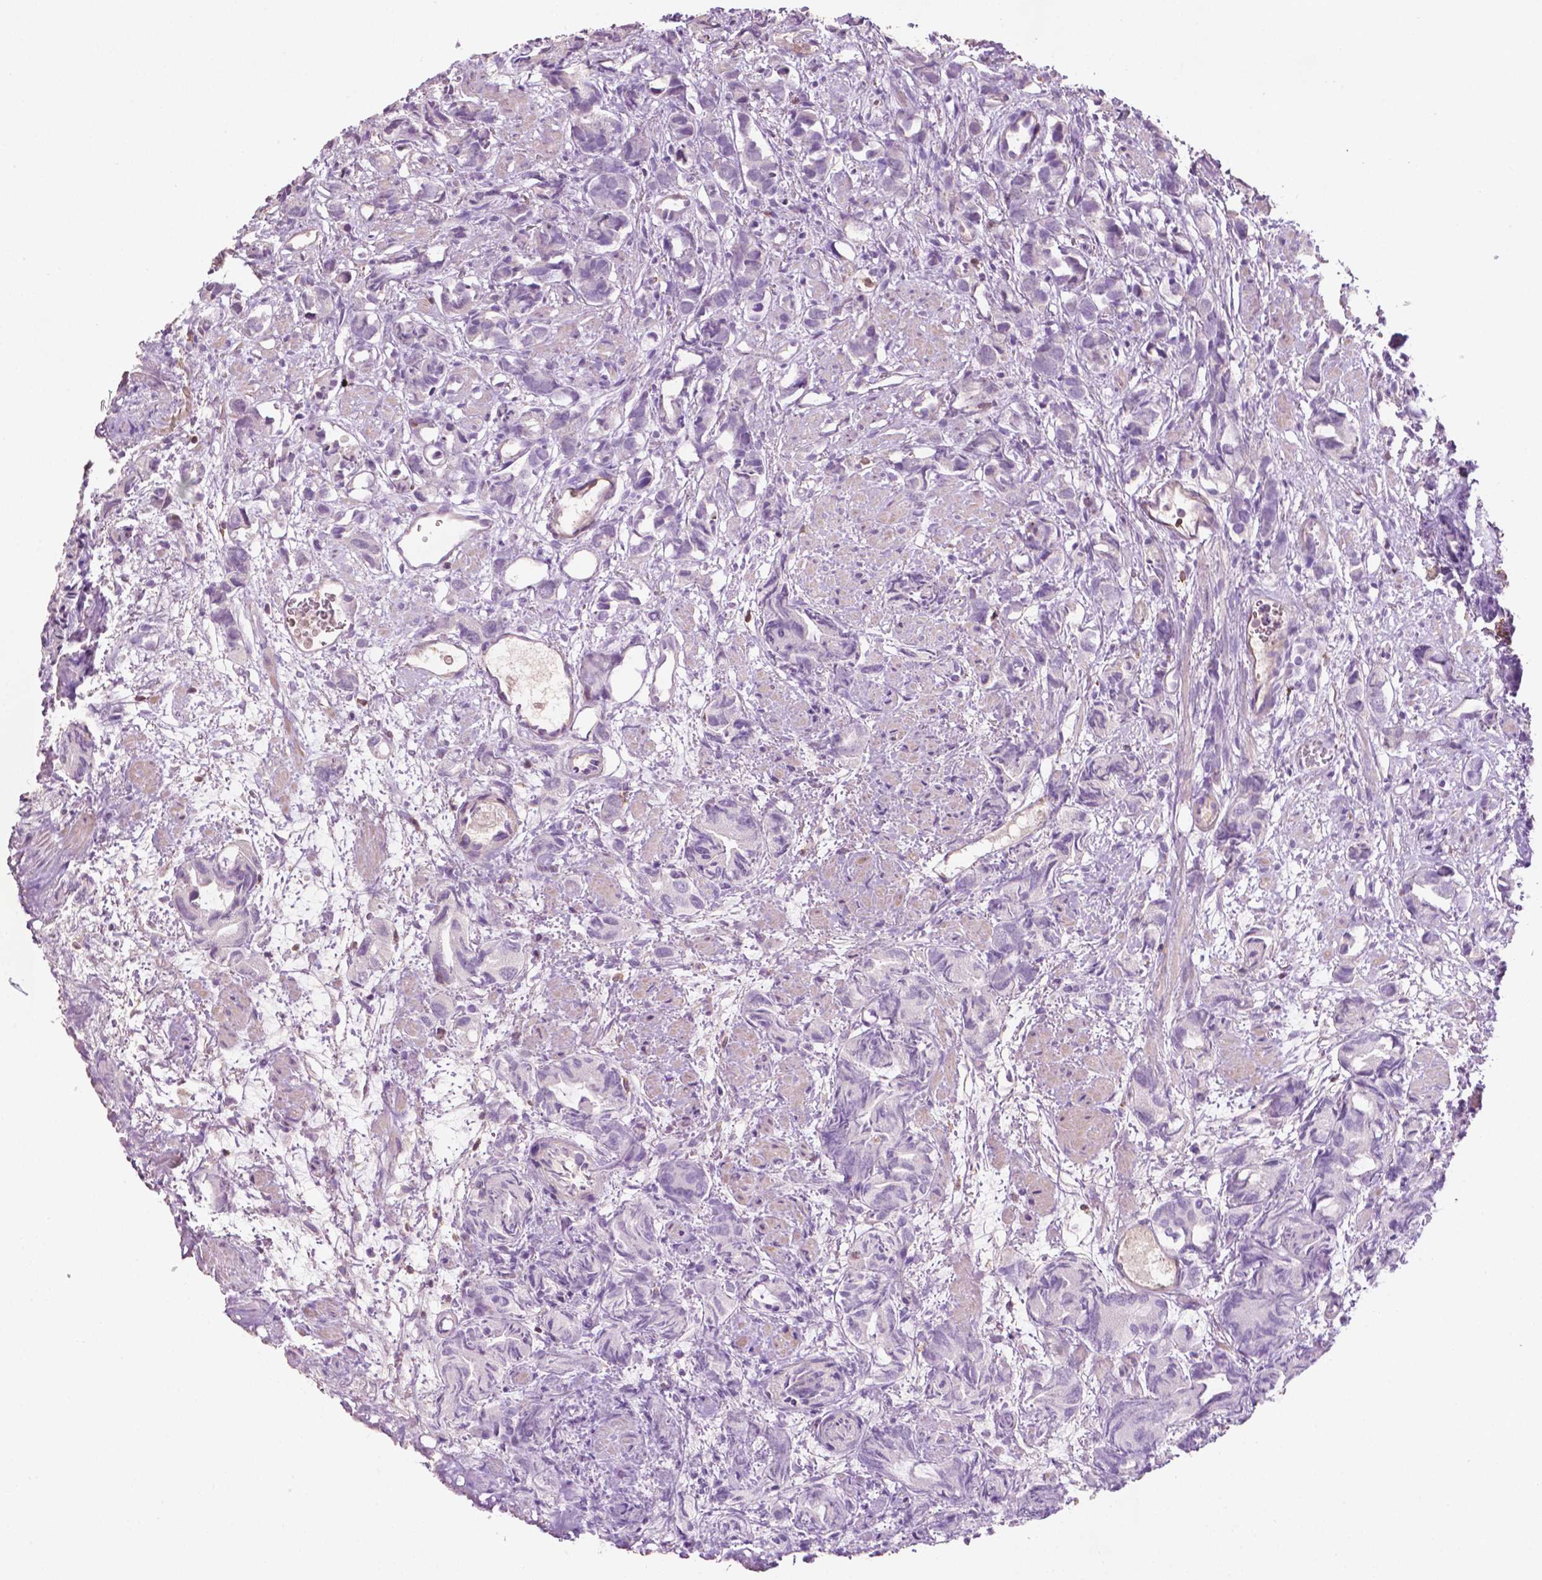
{"staining": {"intensity": "negative", "quantity": "none", "location": "none"}, "tissue": "prostate cancer", "cell_type": "Tumor cells", "image_type": "cancer", "snomed": [{"axis": "morphology", "description": "Adenocarcinoma, High grade"}, {"axis": "topography", "description": "Prostate"}], "caption": "The image exhibits no significant staining in tumor cells of prostate cancer (adenocarcinoma (high-grade)).", "gene": "TBC1D10C", "patient": {"sex": "male", "age": 84}}